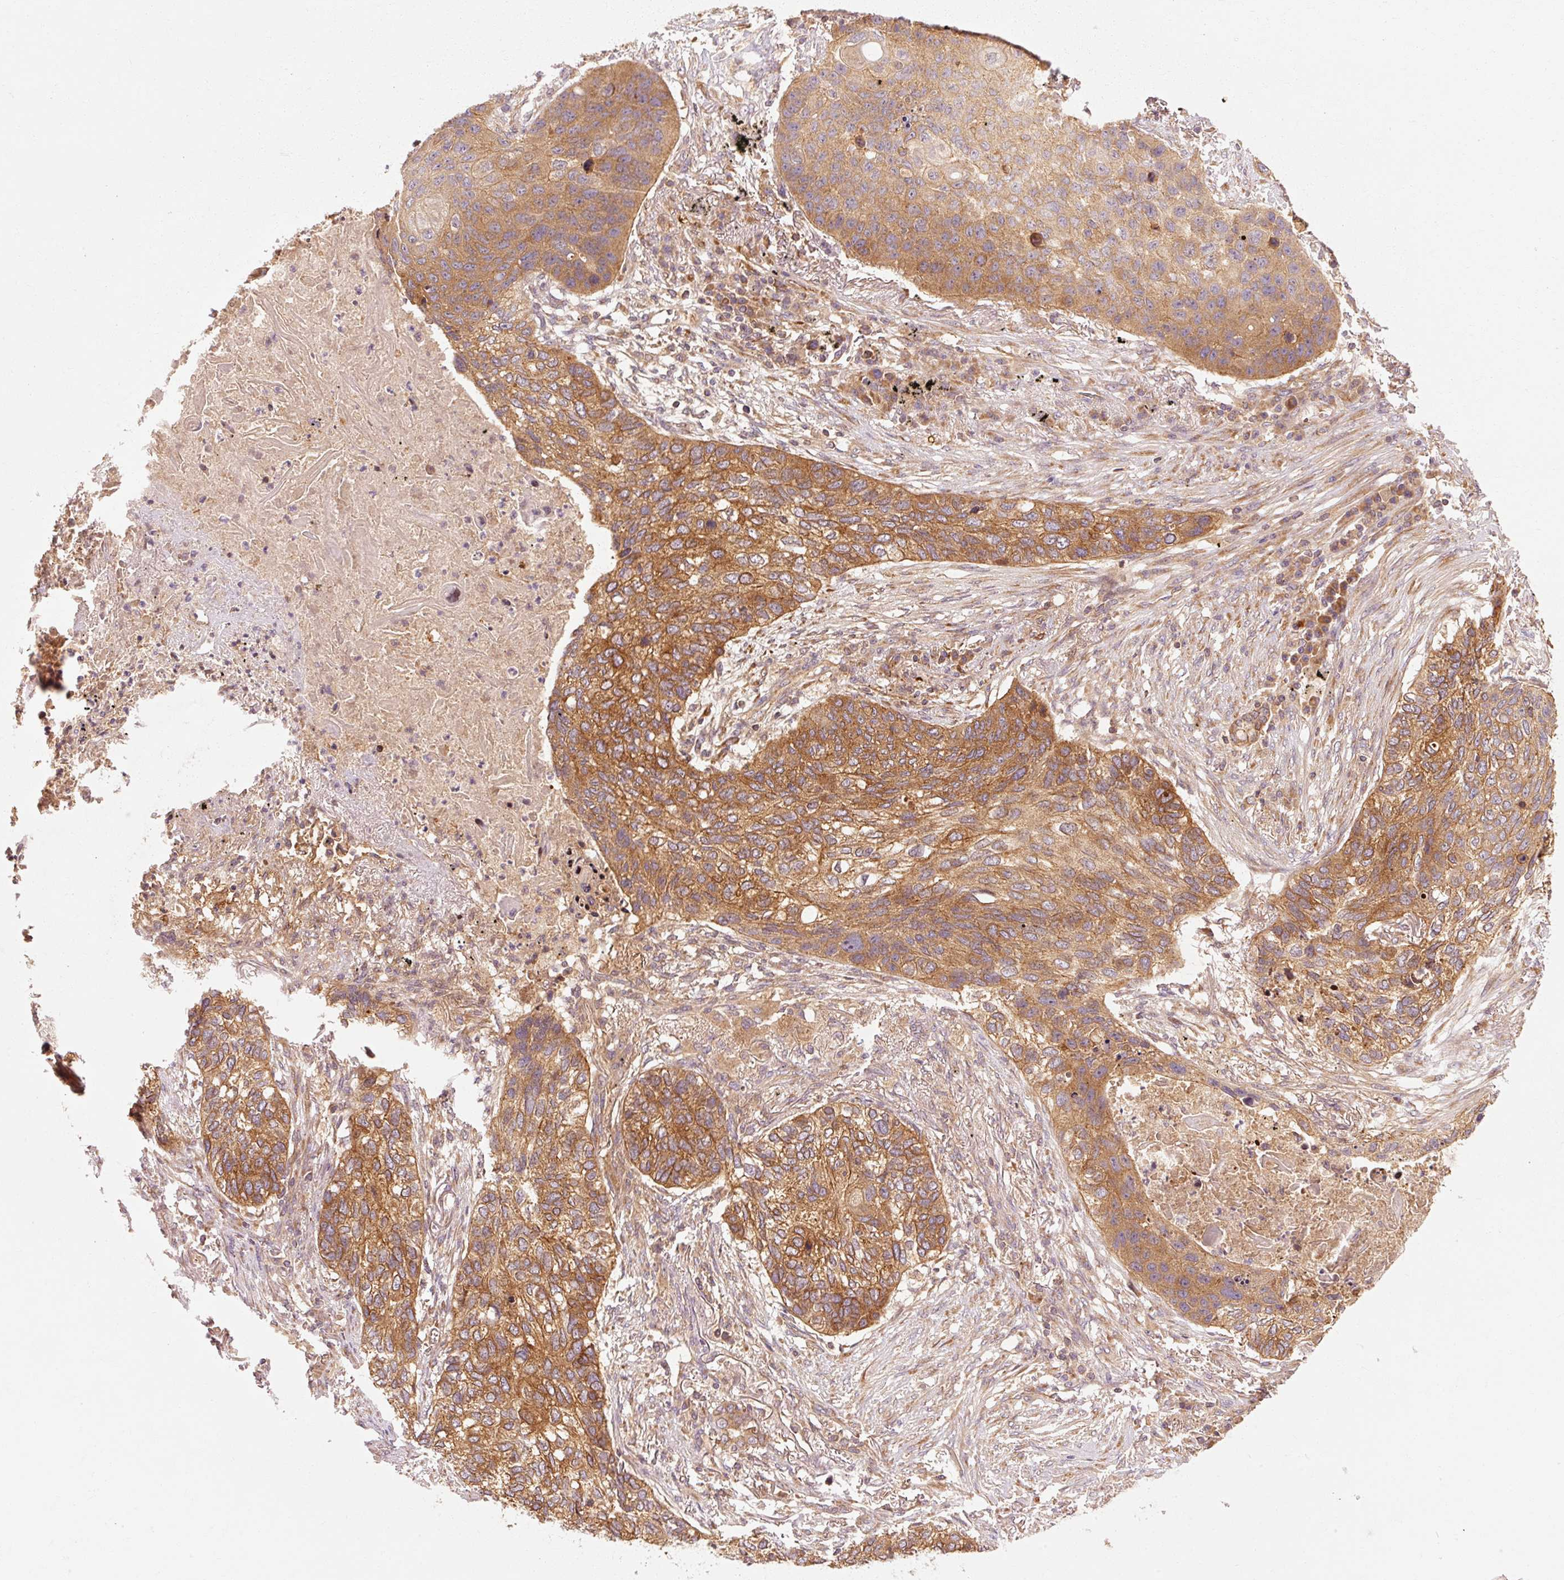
{"staining": {"intensity": "moderate", "quantity": ">75%", "location": "cytoplasmic/membranous"}, "tissue": "lung cancer", "cell_type": "Tumor cells", "image_type": "cancer", "snomed": [{"axis": "morphology", "description": "Squamous cell carcinoma, NOS"}, {"axis": "topography", "description": "Lung"}], "caption": "Protein expression analysis of lung cancer (squamous cell carcinoma) reveals moderate cytoplasmic/membranous expression in approximately >75% of tumor cells.", "gene": "CTNNA1", "patient": {"sex": "female", "age": 63}}